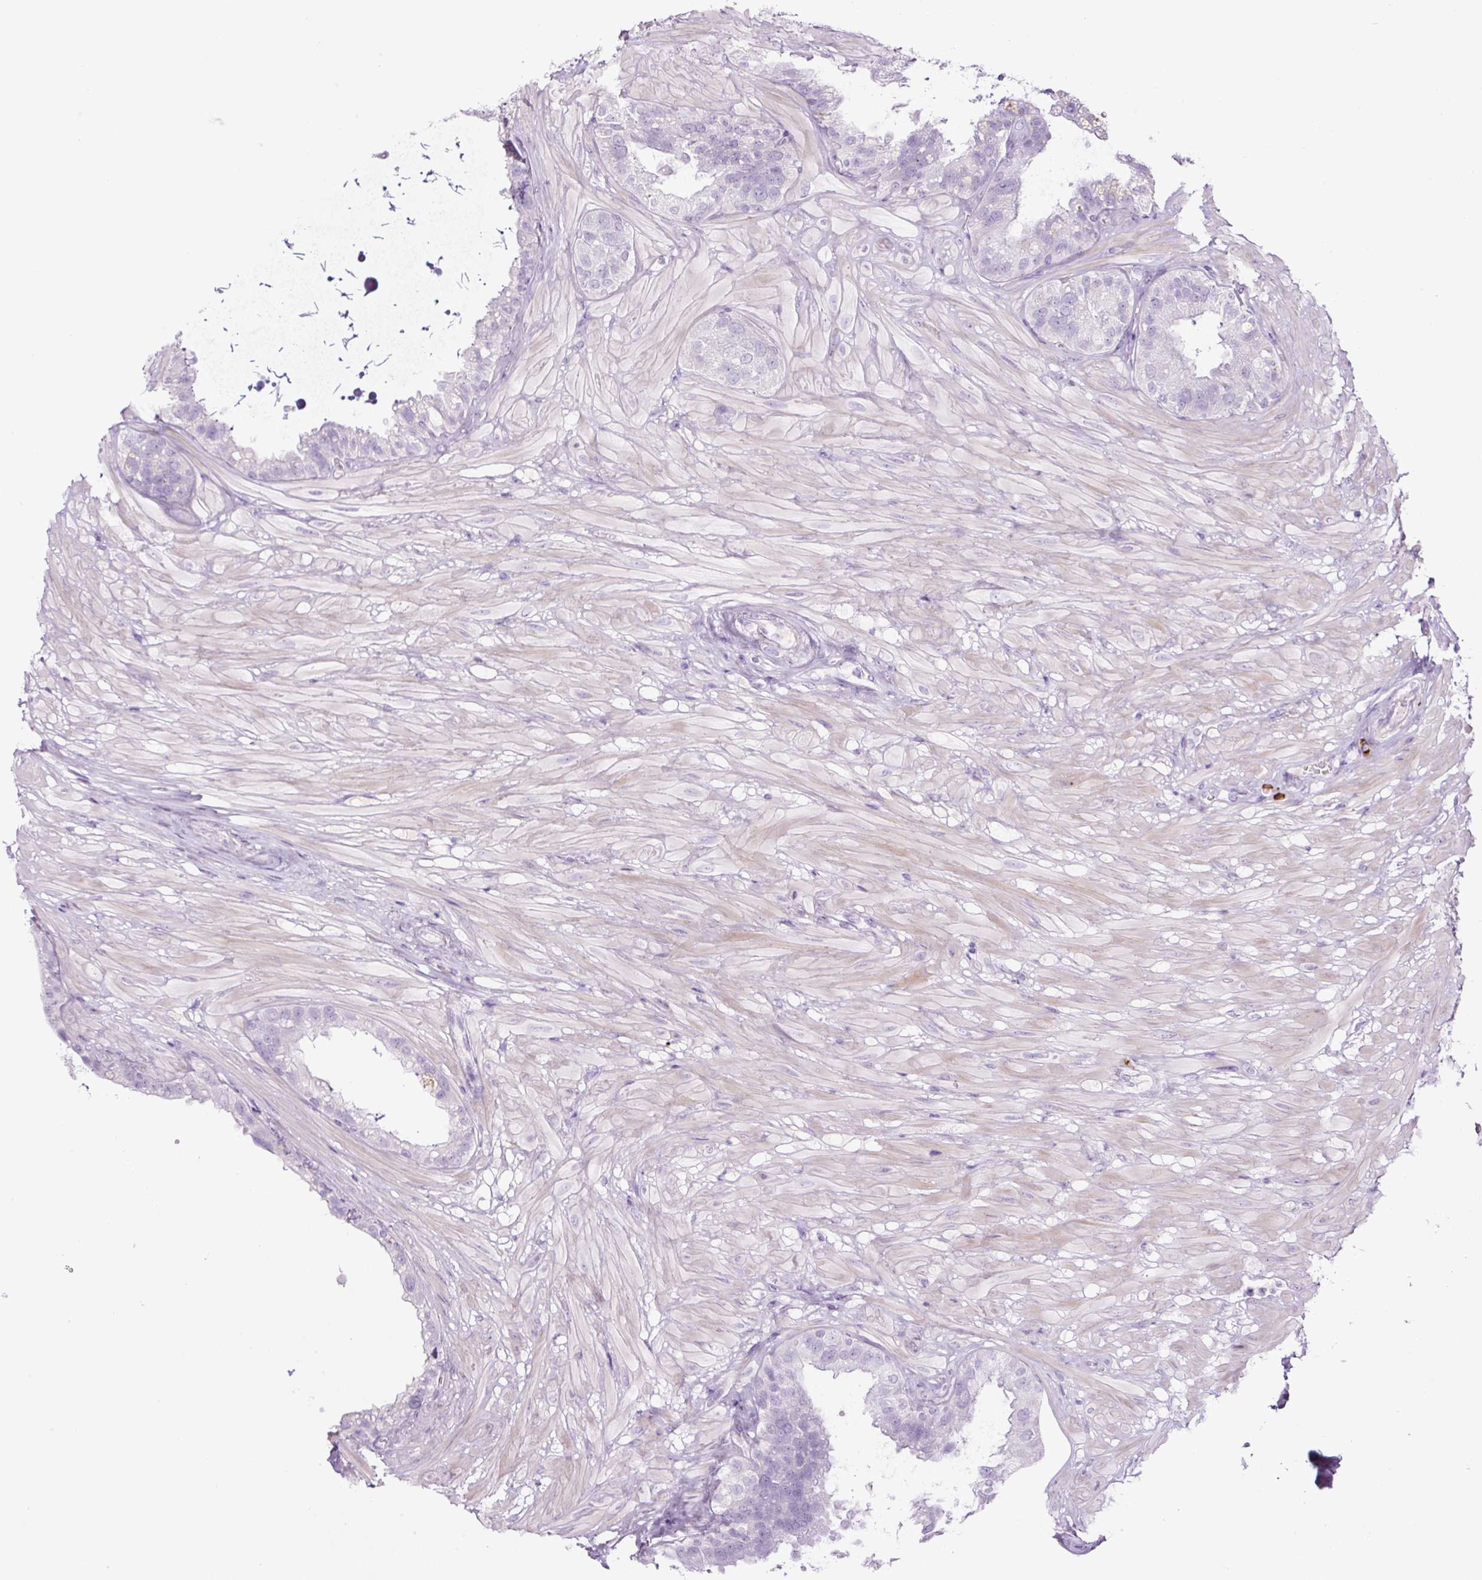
{"staining": {"intensity": "negative", "quantity": "none", "location": "none"}, "tissue": "seminal vesicle", "cell_type": "Glandular cells", "image_type": "normal", "snomed": [{"axis": "morphology", "description": "Normal tissue, NOS"}, {"axis": "topography", "description": "Seminal veicle"}, {"axis": "topography", "description": "Peripheral nerve tissue"}], "caption": "Seminal vesicle was stained to show a protein in brown. There is no significant positivity in glandular cells. (Brightfield microscopy of DAB IHC at high magnification).", "gene": "RNF212B", "patient": {"sex": "male", "age": 76}}